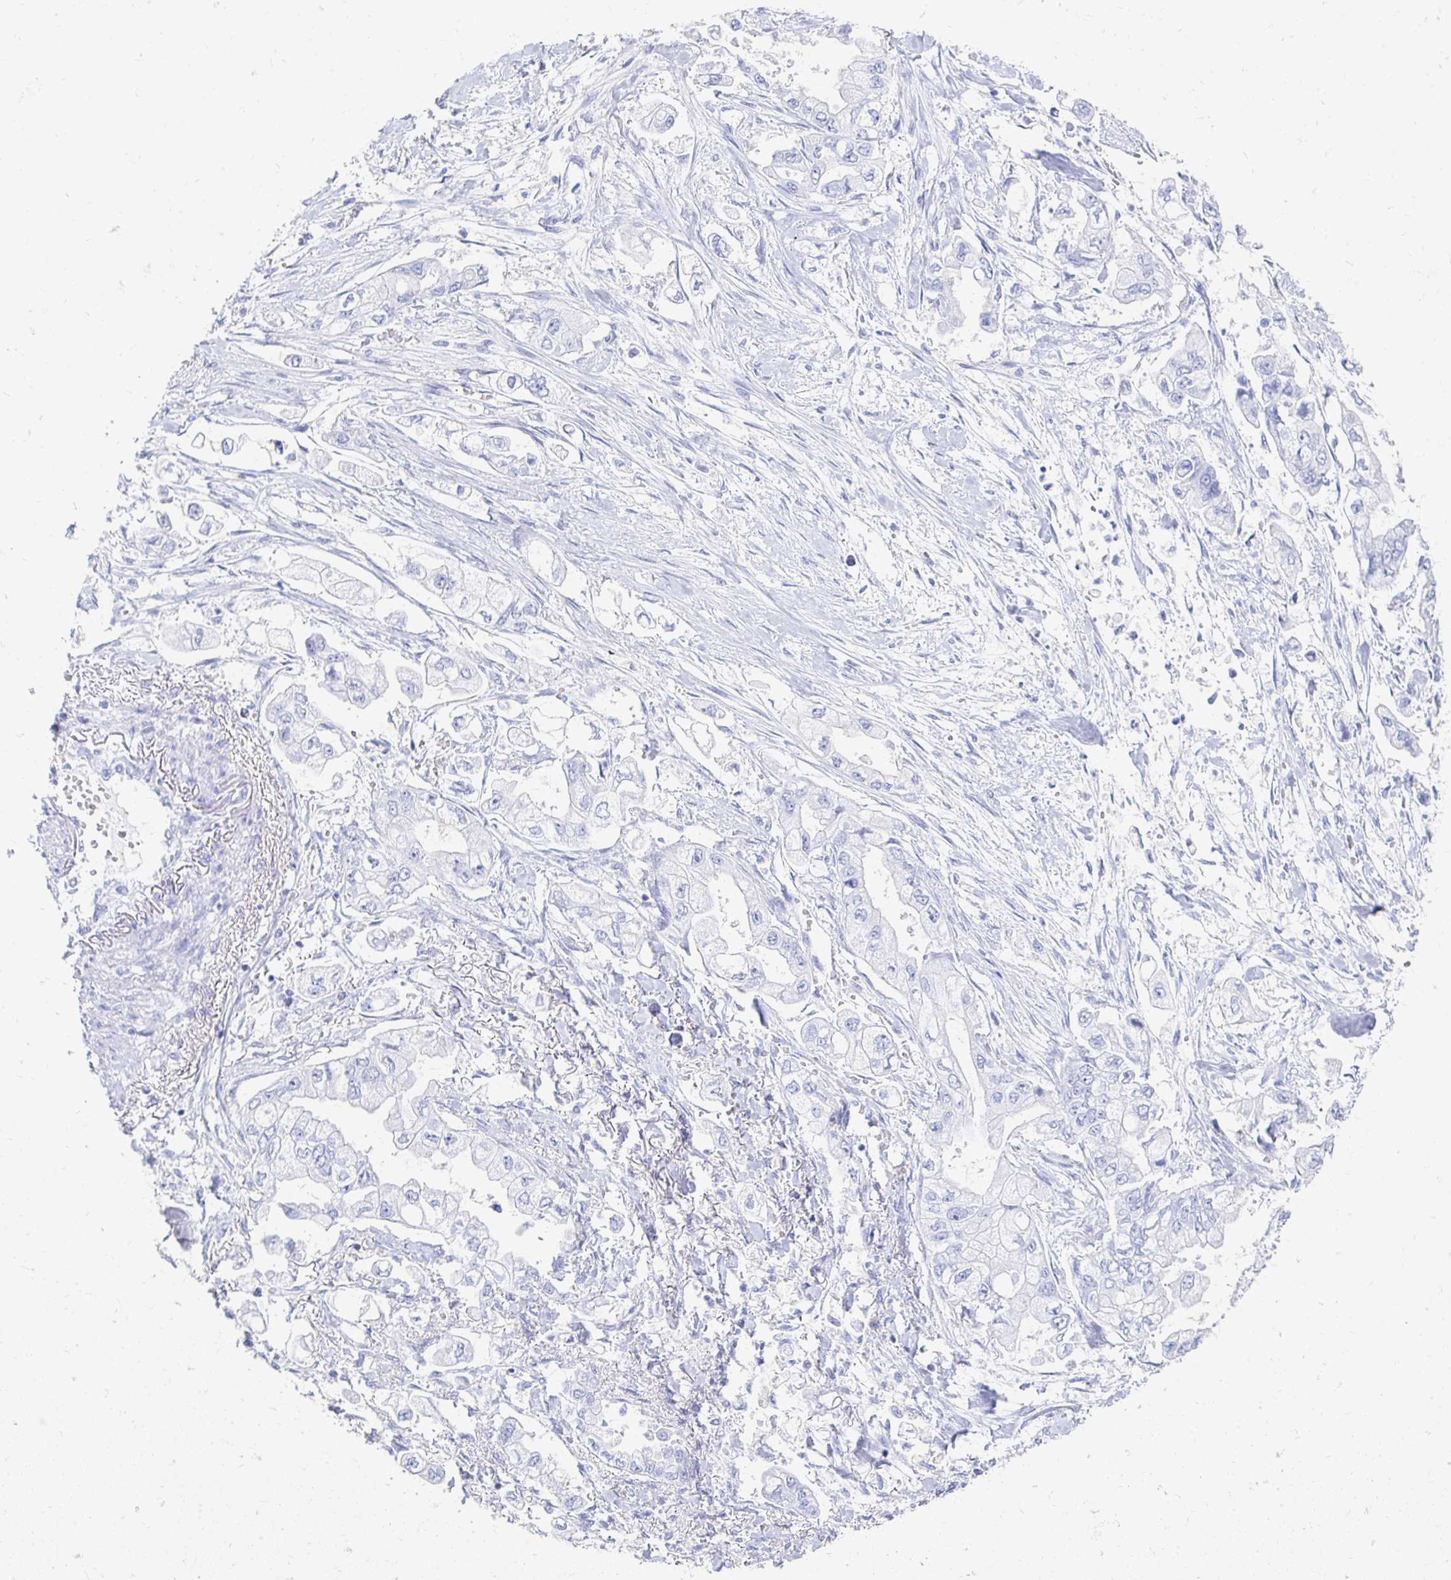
{"staining": {"intensity": "negative", "quantity": "none", "location": "none"}, "tissue": "stomach cancer", "cell_type": "Tumor cells", "image_type": "cancer", "snomed": [{"axis": "morphology", "description": "Adenocarcinoma, NOS"}, {"axis": "topography", "description": "Stomach"}], "caption": "A high-resolution histopathology image shows IHC staining of stomach adenocarcinoma, which shows no significant staining in tumor cells. The staining was performed using DAB to visualize the protein expression in brown, while the nuclei were stained in blue with hematoxylin (Magnification: 20x).", "gene": "CST6", "patient": {"sex": "male", "age": 62}}